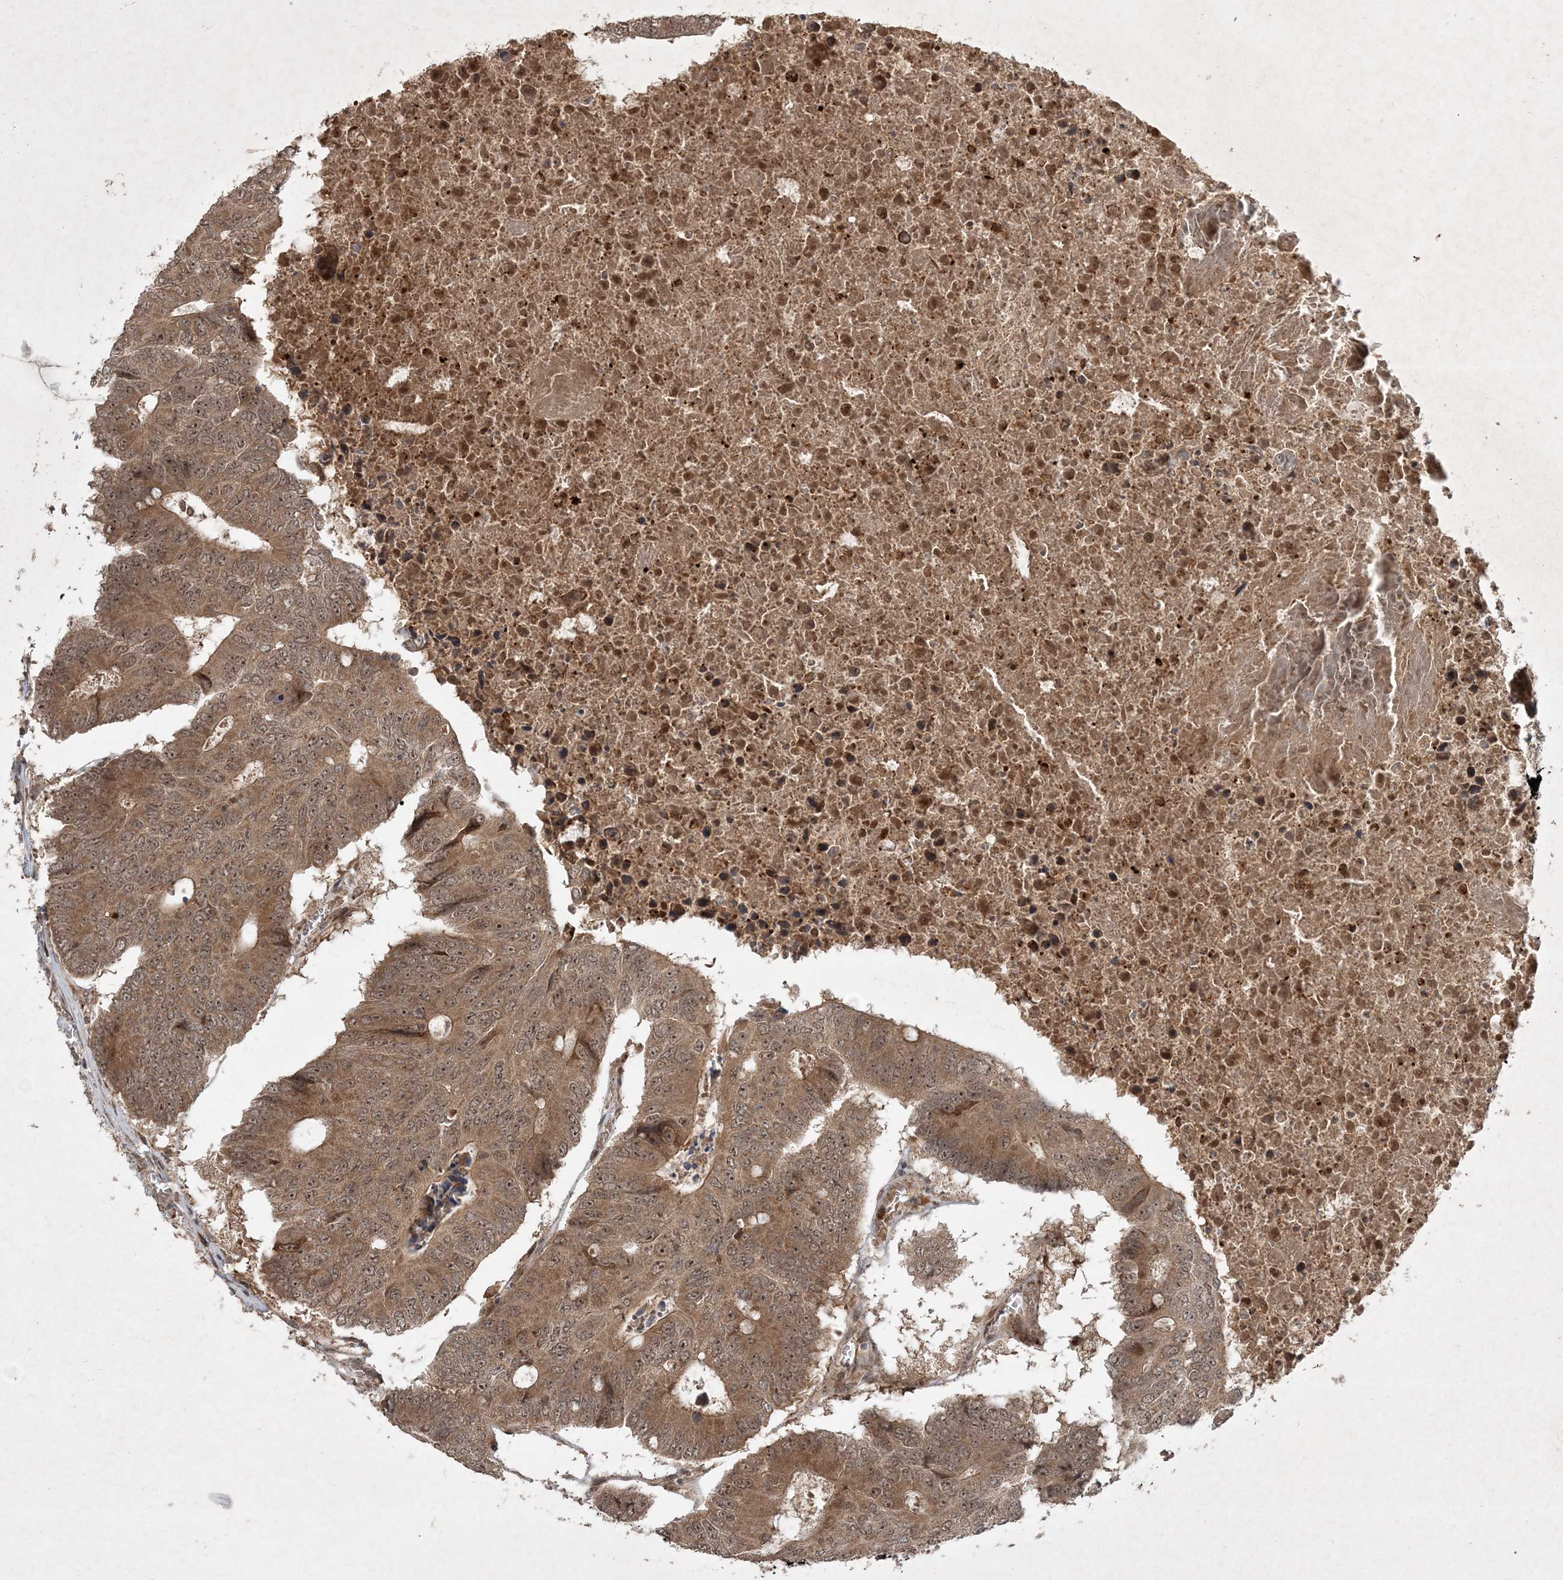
{"staining": {"intensity": "moderate", "quantity": ">75%", "location": "cytoplasmic/membranous,nuclear"}, "tissue": "colorectal cancer", "cell_type": "Tumor cells", "image_type": "cancer", "snomed": [{"axis": "morphology", "description": "Adenocarcinoma, NOS"}, {"axis": "topography", "description": "Colon"}], "caption": "Protein staining shows moderate cytoplasmic/membranous and nuclear positivity in about >75% of tumor cells in colorectal adenocarcinoma.", "gene": "UBR3", "patient": {"sex": "male", "age": 87}}